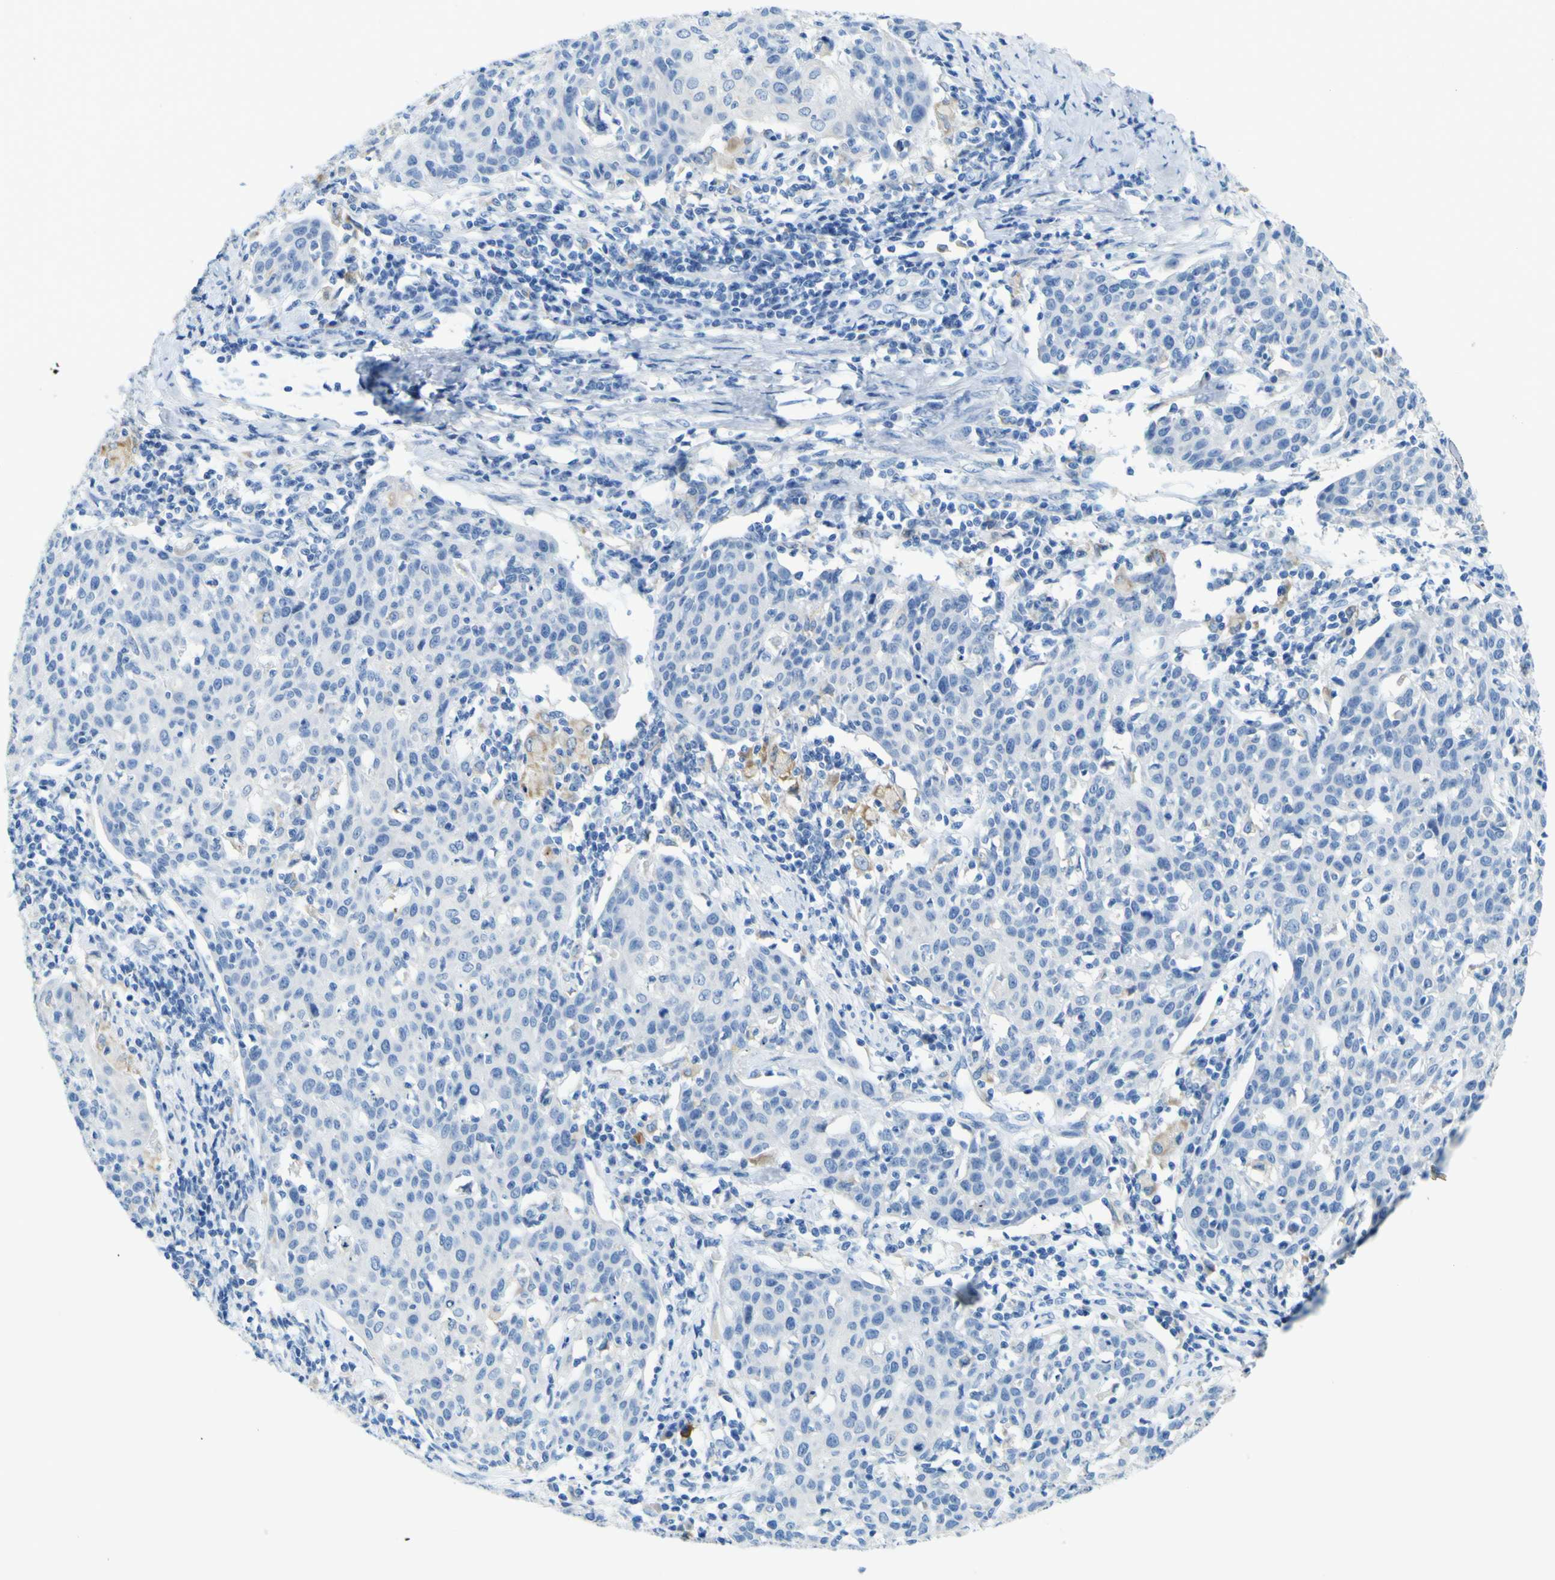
{"staining": {"intensity": "negative", "quantity": "none", "location": "none"}, "tissue": "cervical cancer", "cell_type": "Tumor cells", "image_type": "cancer", "snomed": [{"axis": "morphology", "description": "Squamous cell carcinoma, NOS"}, {"axis": "topography", "description": "Cervix"}], "caption": "Immunohistochemistry (IHC) photomicrograph of human cervical cancer stained for a protein (brown), which displays no positivity in tumor cells.", "gene": "ACSL1", "patient": {"sex": "female", "age": 38}}